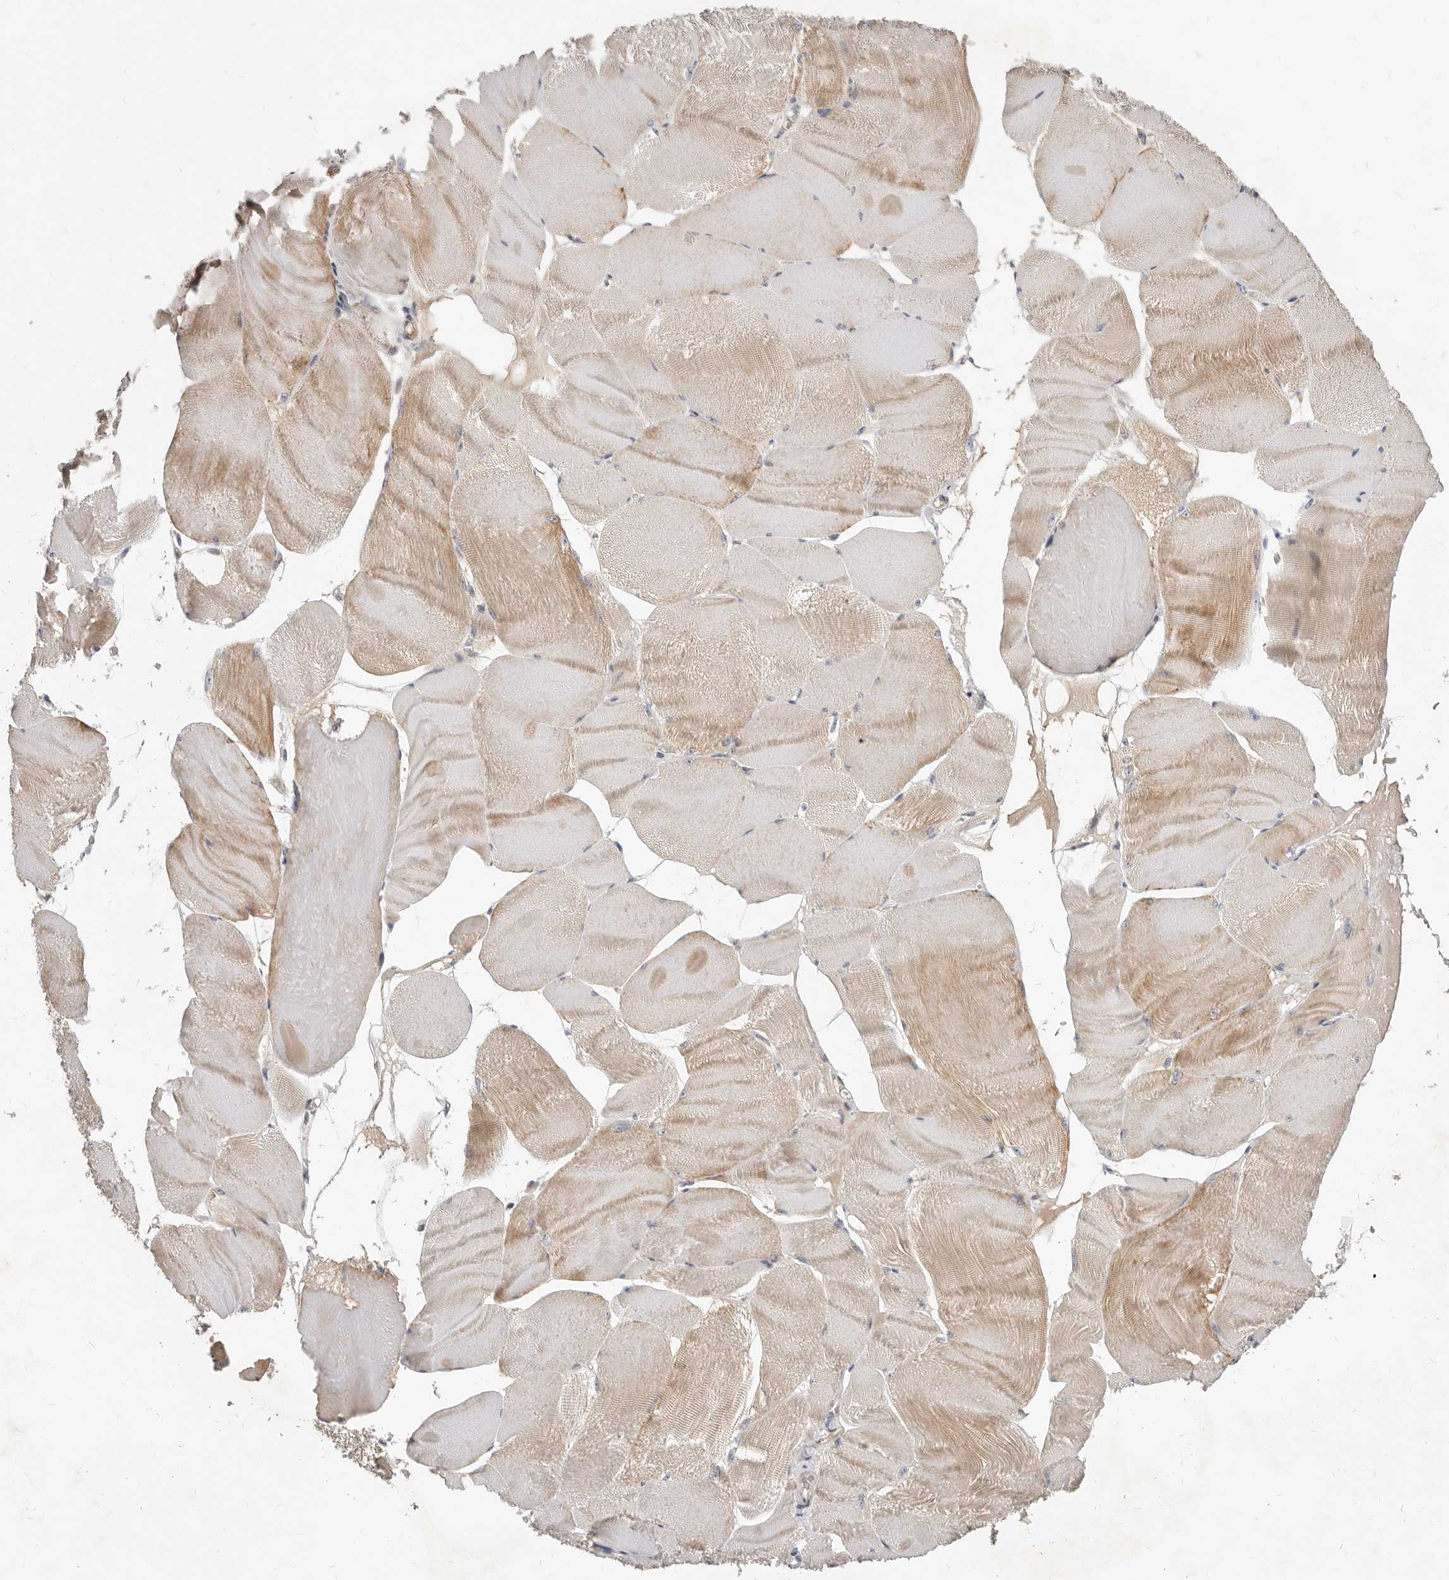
{"staining": {"intensity": "moderate", "quantity": "<25%", "location": "cytoplasmic/membranous"}, "tissue": "skeletal muscle", "cell_type": "Myocytes", "image_type": "normal", "snomed": [{"axis": "morphology", "description": "Normal tissue, NOS"}, {"axis": "morphology", "description": "Basal cell carcinoma"}, {"axis": "topography", "description": "Skeletal muscle"}], "caption": "This image exhibits immunohistochemistry (IHC) staining of normal skeletal muscle, with low moderate cytoplasmic/membranous positivity in about <25% of myocytes.", "gene": "MICALL2", "patient": {"sex": "female", "age": 64}}